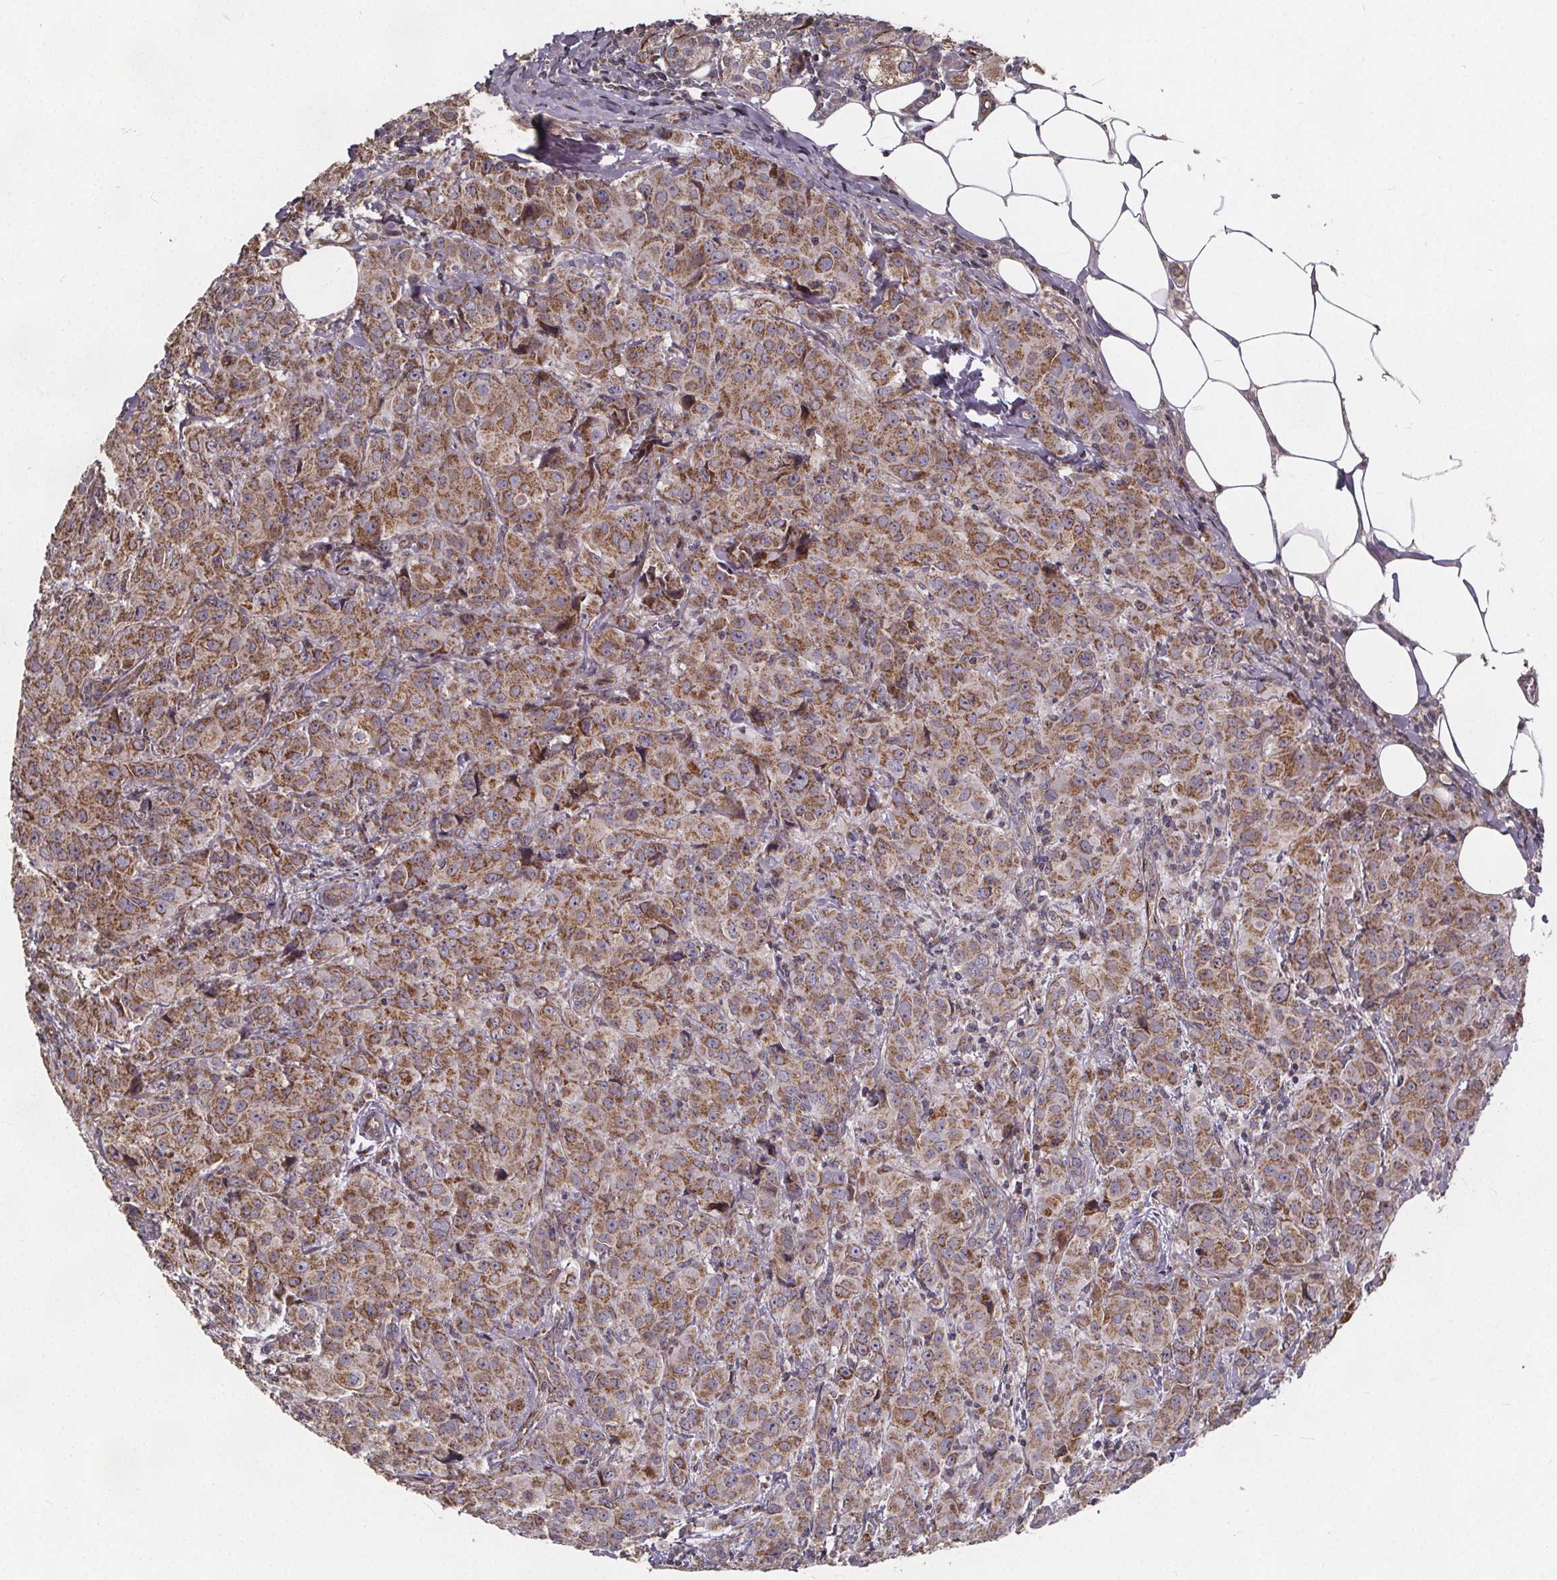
{"staining": {"intensity": "moderate", "quantity": ">75%", "location": "cytoplasmic/membranous"}, "tissue": "breast cancer", "cell_type": "Tumor cells", "image_type": "cancer", "snomed": [{"axis": "morphology", "description": "Normal tissue, NOS"}, {"axis": "morphology", "description": "Duct carcinoma"}, {"axis": "topography", "description": "Breast"}], "caption": "A micrograph showing moderate cytoplasmic/membranous positivity in approximately >75% of tumor cells in infiltrating ductal carcinoma (breast), as visualized by brown immunohistochemical staining.", "gene": "YME1L1", "patient": {"sex": "female", "age": 43}}